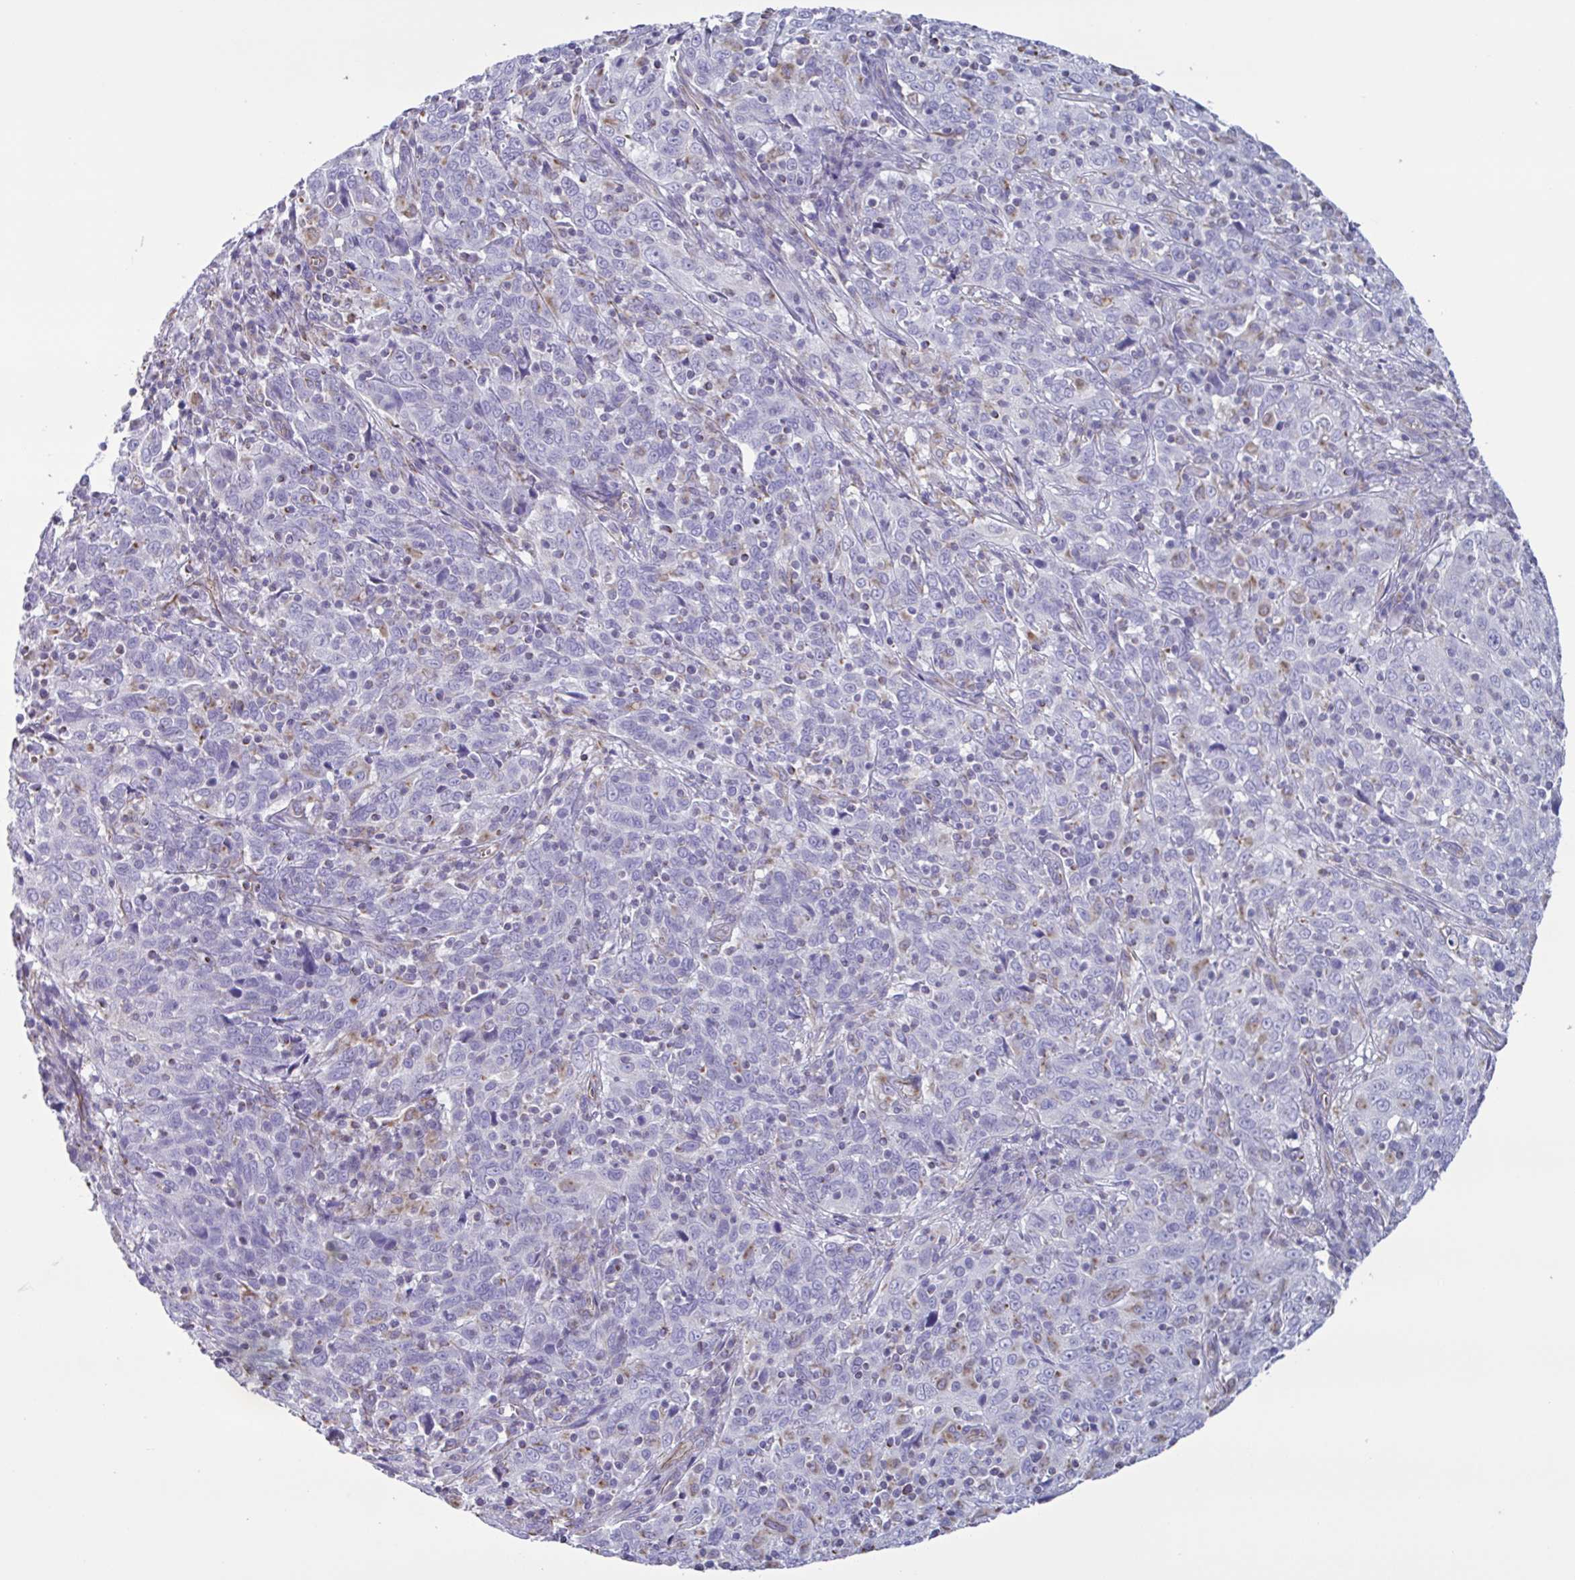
{"staining": {"intensity": "negative", "quantity": "none", "location": "none"}, "tissue": "cervical cancer", "cell_type": "Tumor cells", "image_type": "cancer", "snomed": [{"axis": "morphology", "description": "Squamous cell carcinoma, NOS"}, {"axis": "topography", "description": "Cervix"}], "caption": "There is no significant staining in tumor cells of cervical cancer. Nuclei are stained in blue.", "gene": "TMEM86B", "patient": {"sex": "female", "age": 46}}